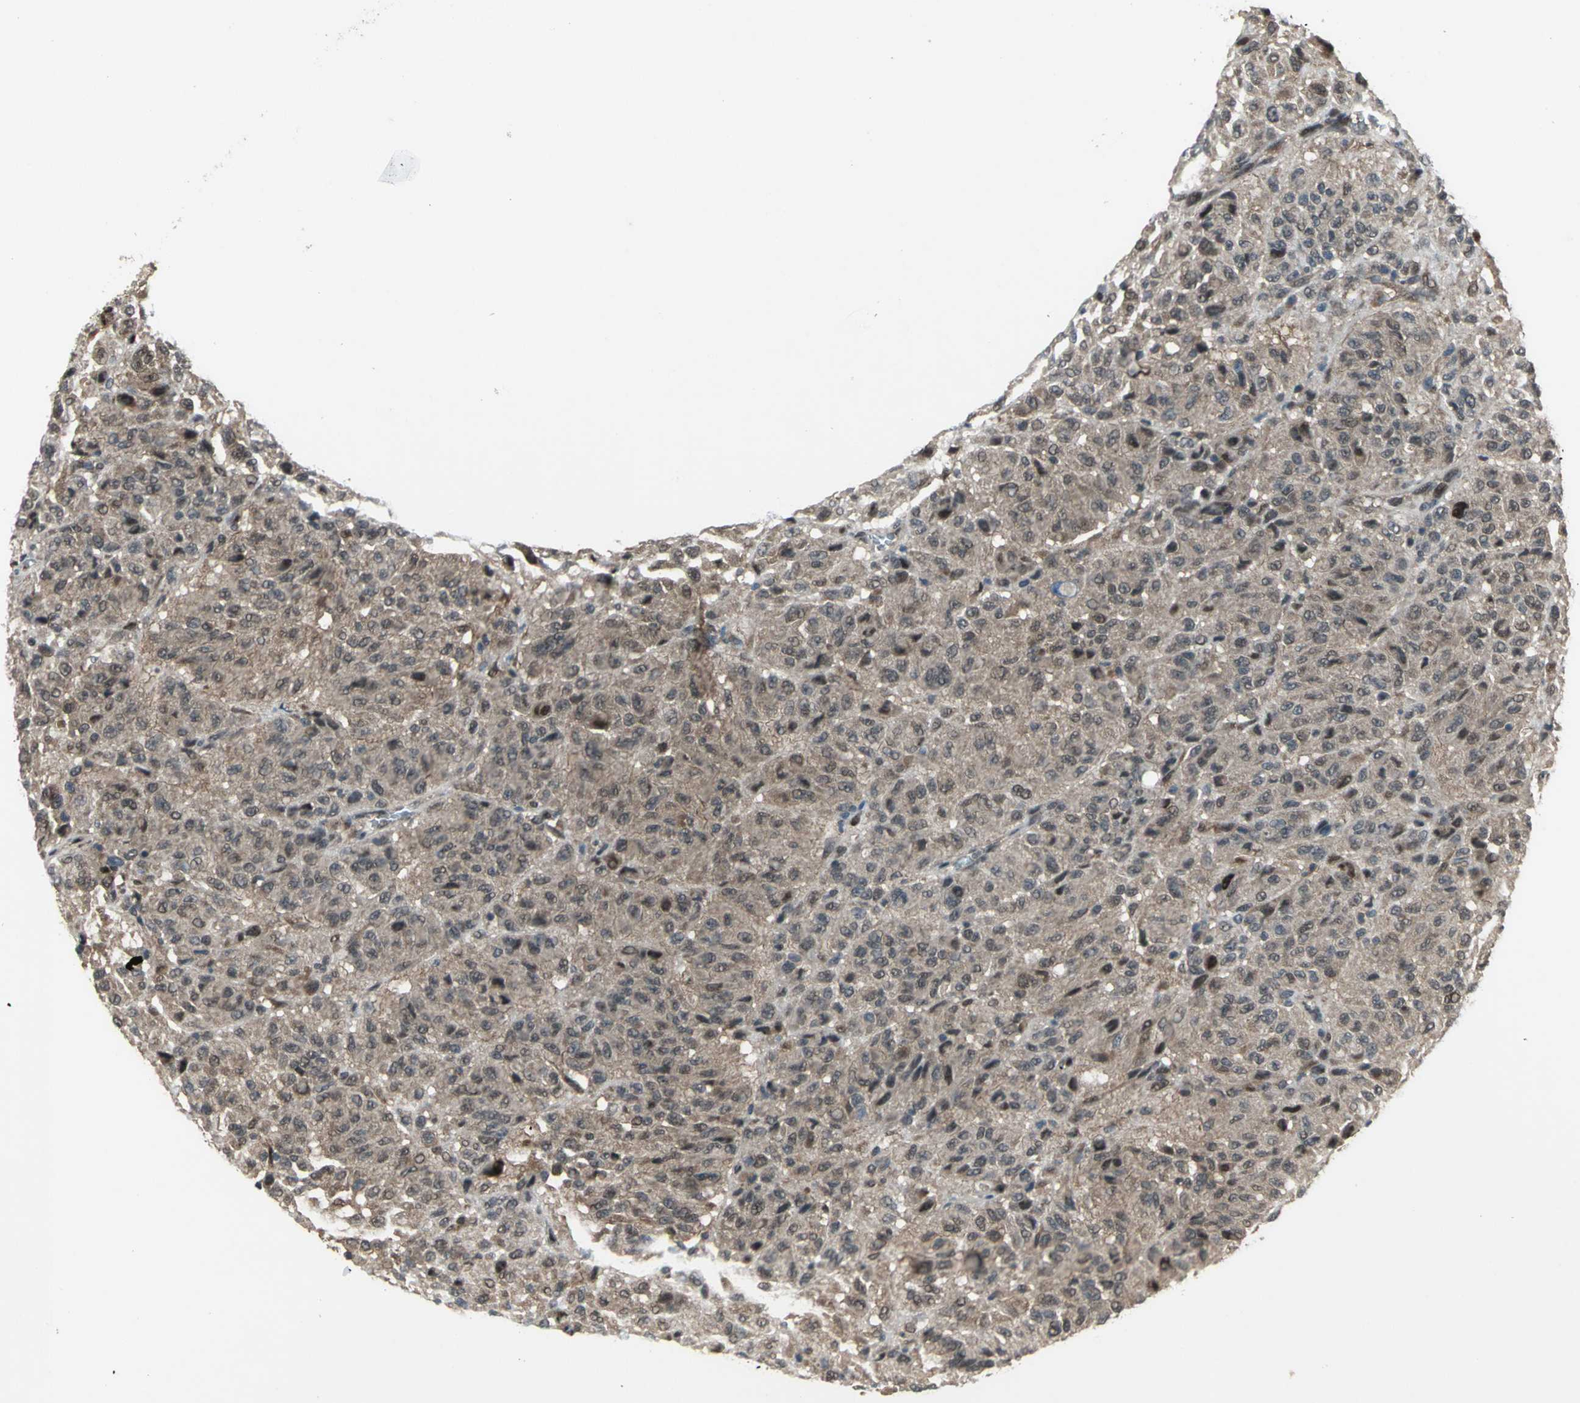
{"staining": {"intensity": "weak", "quantity": ">75%", "location": "cytoplasmic/membranous,nuclear"}, "tissue": "melanoma", "cell_type": "Tumor cells", "image_type": "cancer", "snomed": [{"axis": "morphology", "description": "Malignant melanoma, Metastatic site"}, {"axis": "topography", "description": "Lung"}], "caption": "Melanoma stained with immunohistochemistry reveals weak cytoplasmic/membranous and nuclear positivity in about >75% of tumor cells. (IHC, brightfield microscopy, high magnification).", "gene": "COPS5", "patient": {"sex": "male", "age": 64}}